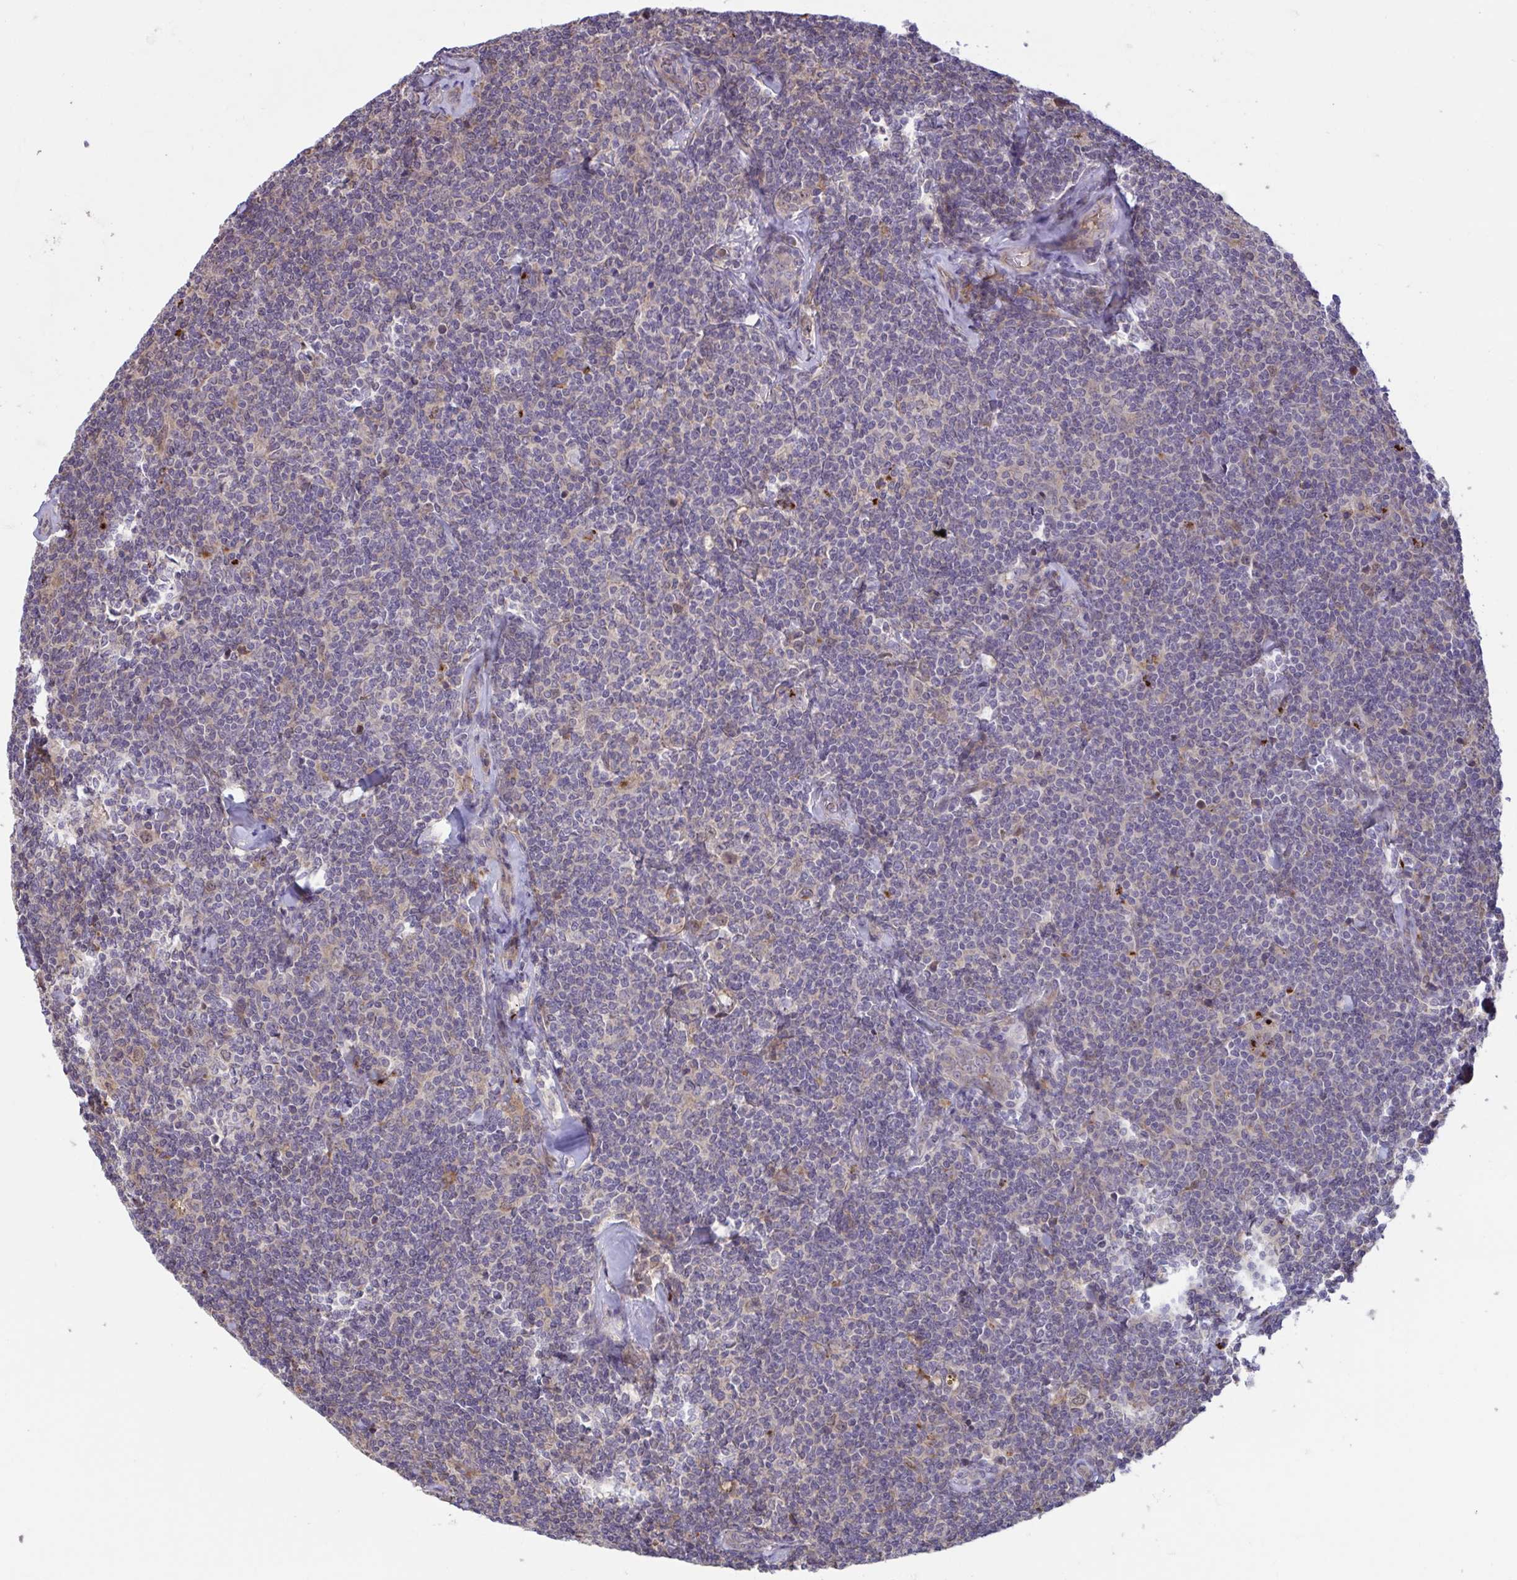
{"staining": {"intensity": "negative", "quantity": "none", "location": "none"}, "tissue": "lymphoma", "cell_type": "Tumor cells", "image_type": "cancer", "snomed": [{"axis": "morphology", "description": "Malignant lymphoma, non-Hodgkin's type, Low grade"}, {"axis": "topography", "description": "Lymph node"}], "caption": "The IHC photomicrograph has no significant staining in tumor cells of lymphoma tissue.", "gene": "IL1R1", "patient": {"sex": "female", "age": 56}}